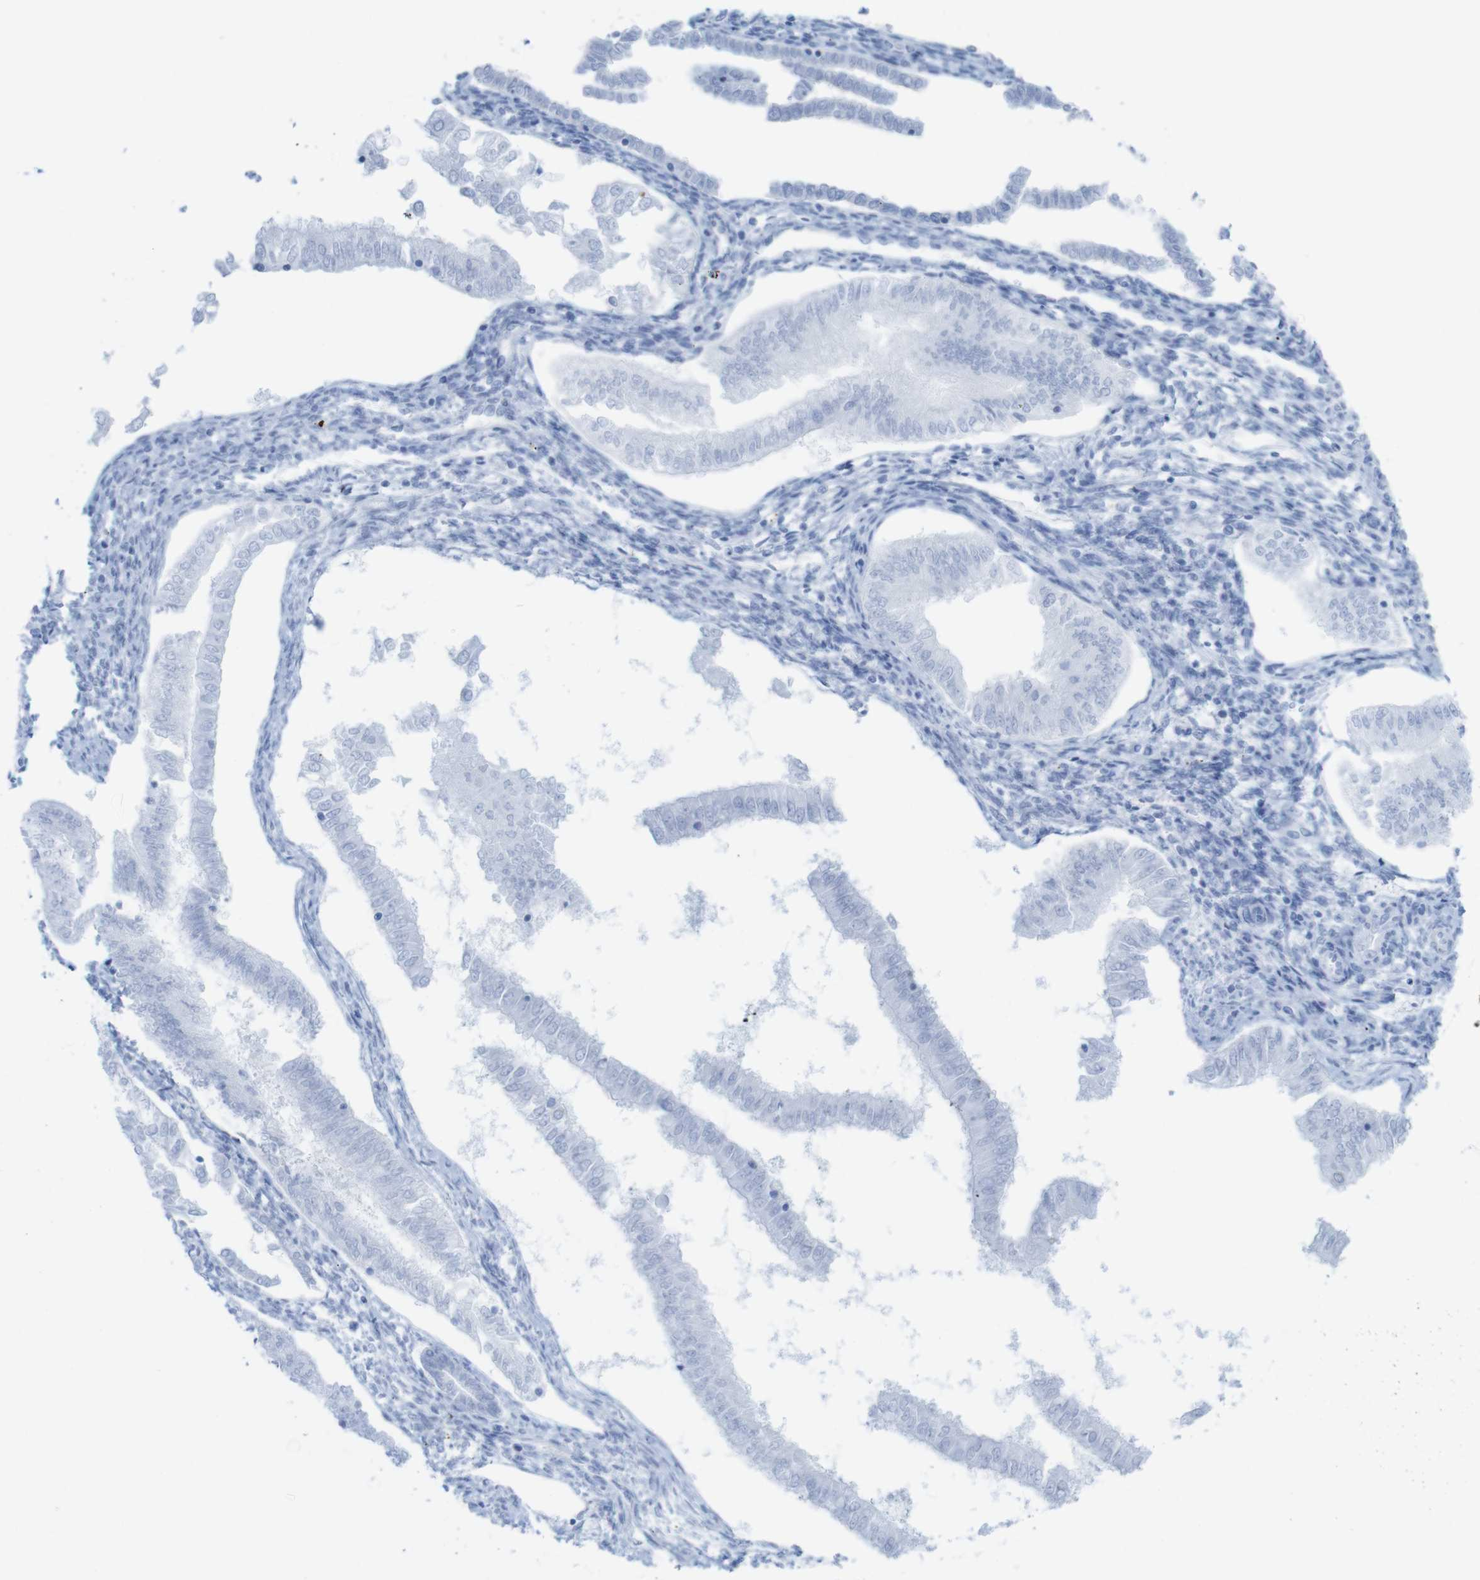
{"staining": {"intensity": "negative", "quantity": "none", "location": "none"}, "tissue": "endometrial cancer", "cell_type": "Tumor cells", "image_type": "cancer", "snomed": [{"axis": "morphology", "description": "Adenocarcinoma, NOS"}, {"axis": "topography", "description": "Endometrium"}], "caption": "An IHC photomicrograph of adenocarcinoma (endometrial) is shown. There is no staining in tumor cells of adenocarcinoma (endometrial).", "gene": "MYH7", "patient": {"sex": "female", "age": 53}}